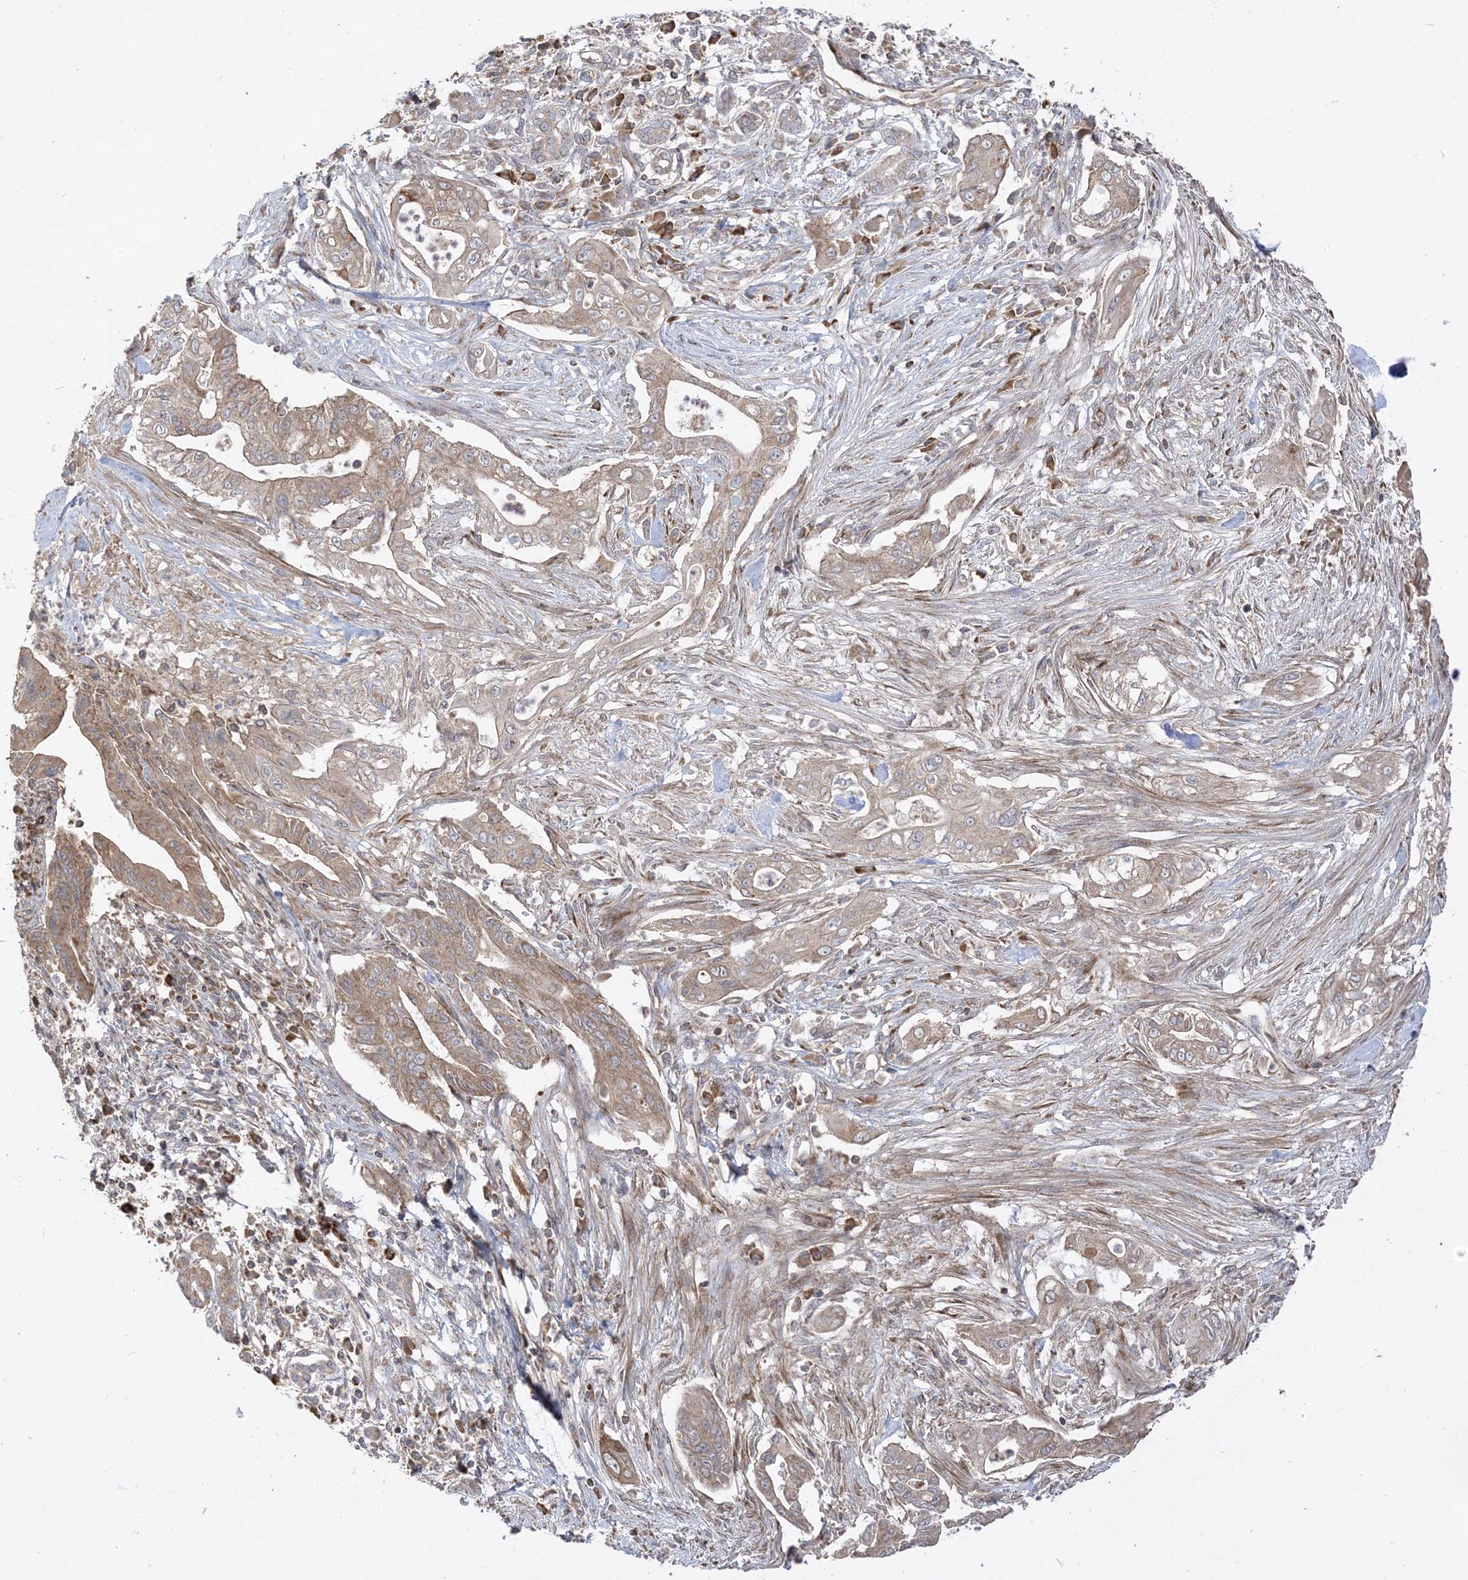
{"staining": {"intensity": "weak", "quantity": ">75%", "location": "cytoplasmic/membranous"}, "tissue": "pancreatic cancer", "cell_type": "Tumor cells", "image_type": "cancer", "snomed": [{"axis": "morphology", "description": "Adenocarcinoma, NOS"}, {"axis": "topography", "description": "Pancreas"}], "caption": "The photomicrograph displays staining of adenocarcinoma (pancreatic), revealing weak cytoplasmic/membranous protein positivity (brown color) within tumor cells.", "gene": "AARS2", "patient": {"sex": "male", "age": 58}}